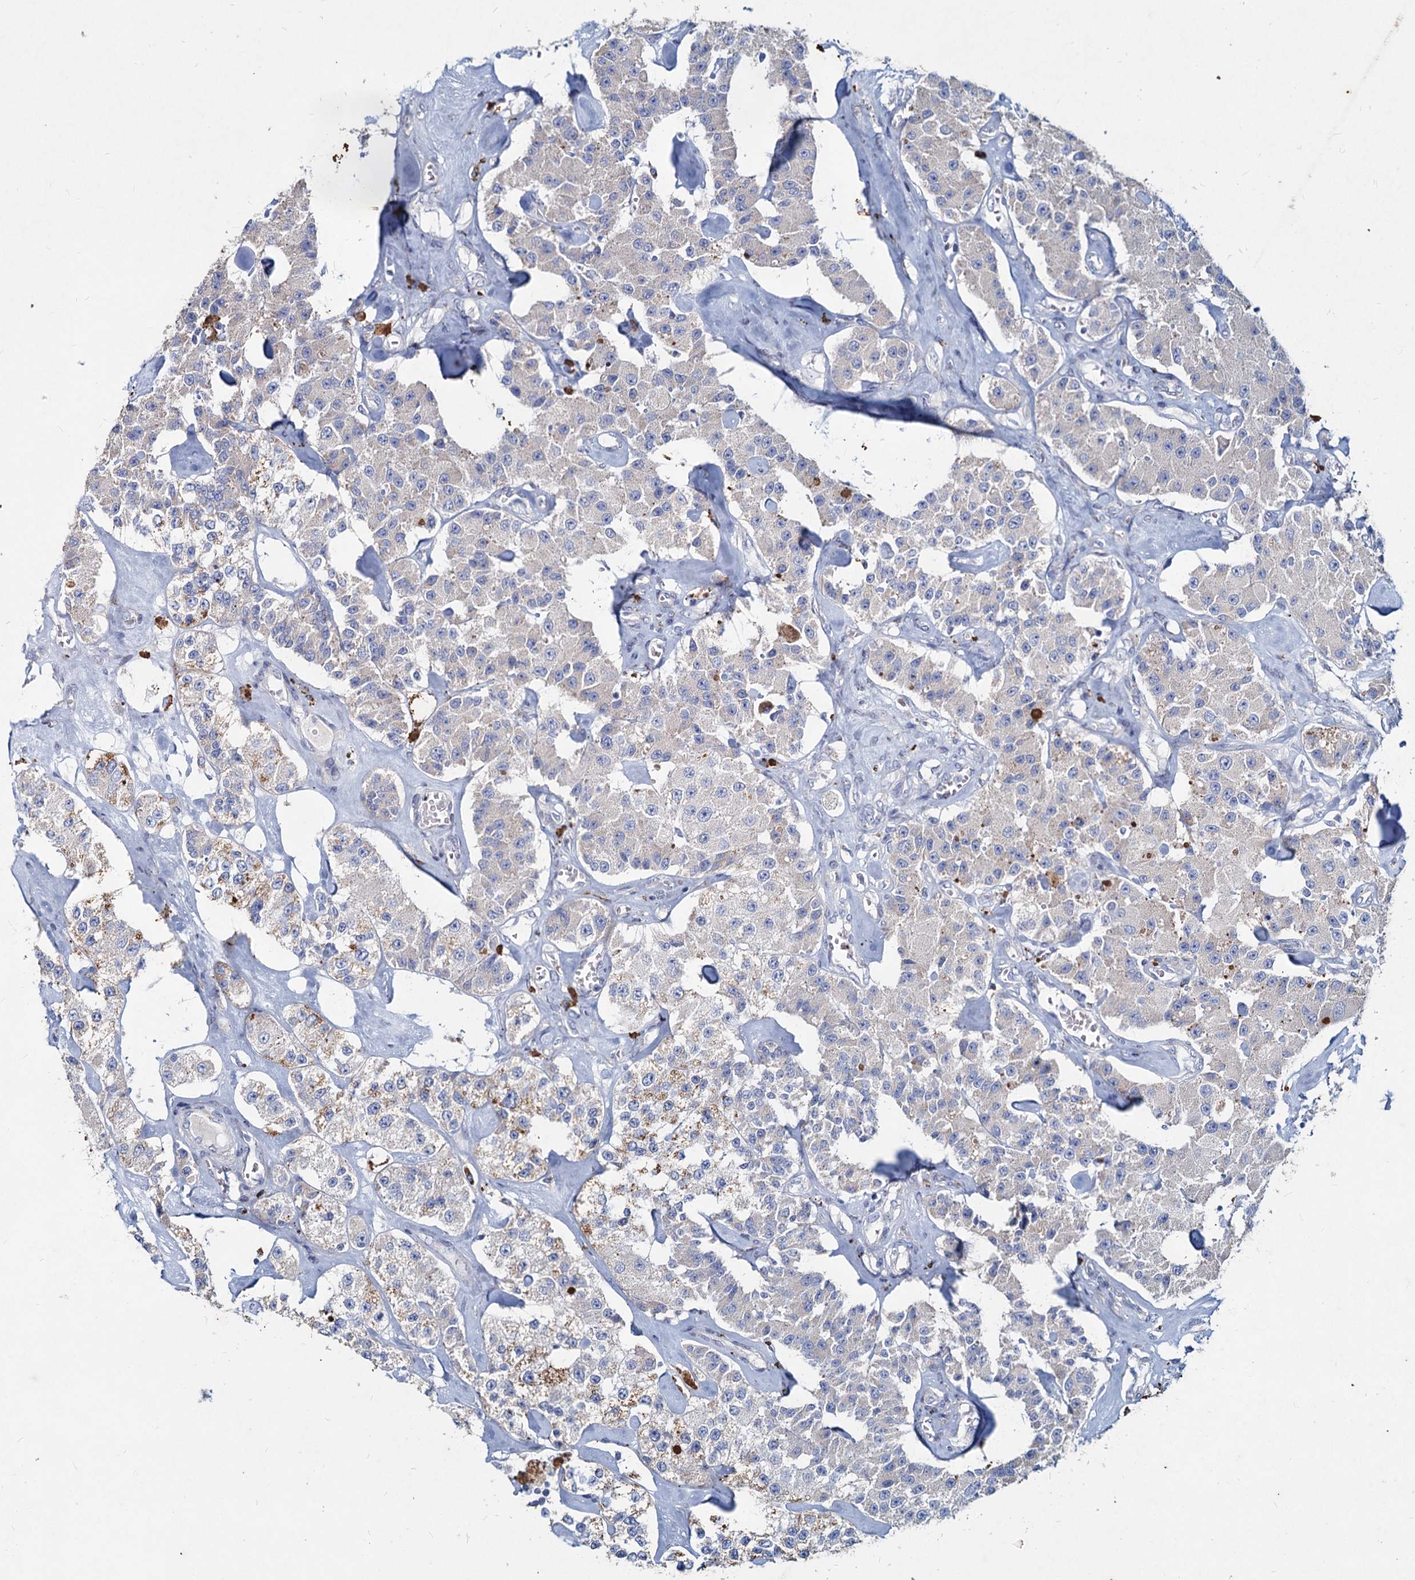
{"staining": {"intensity": "negative", "quantity": "none", "location": "none"}, "tissue": "carcinoid", "cell_type": "Tumor cells", "image_type": "cancer", "snomed": [{"axis": "morphology", "description": "Carcinoid, malignant, NOS"}, {"axis": "topography", "description": "Pancreas"}], "caption": "Immunohistochemistry image of neoplastic tissue: human carcinoid (malignant) stained with DAB (3,3'-diaminobenzidine) exhibits no significant protein positivity in tumor cells.", "gene": "TMX2", "patient": {"sex": "male", "age": 41}}